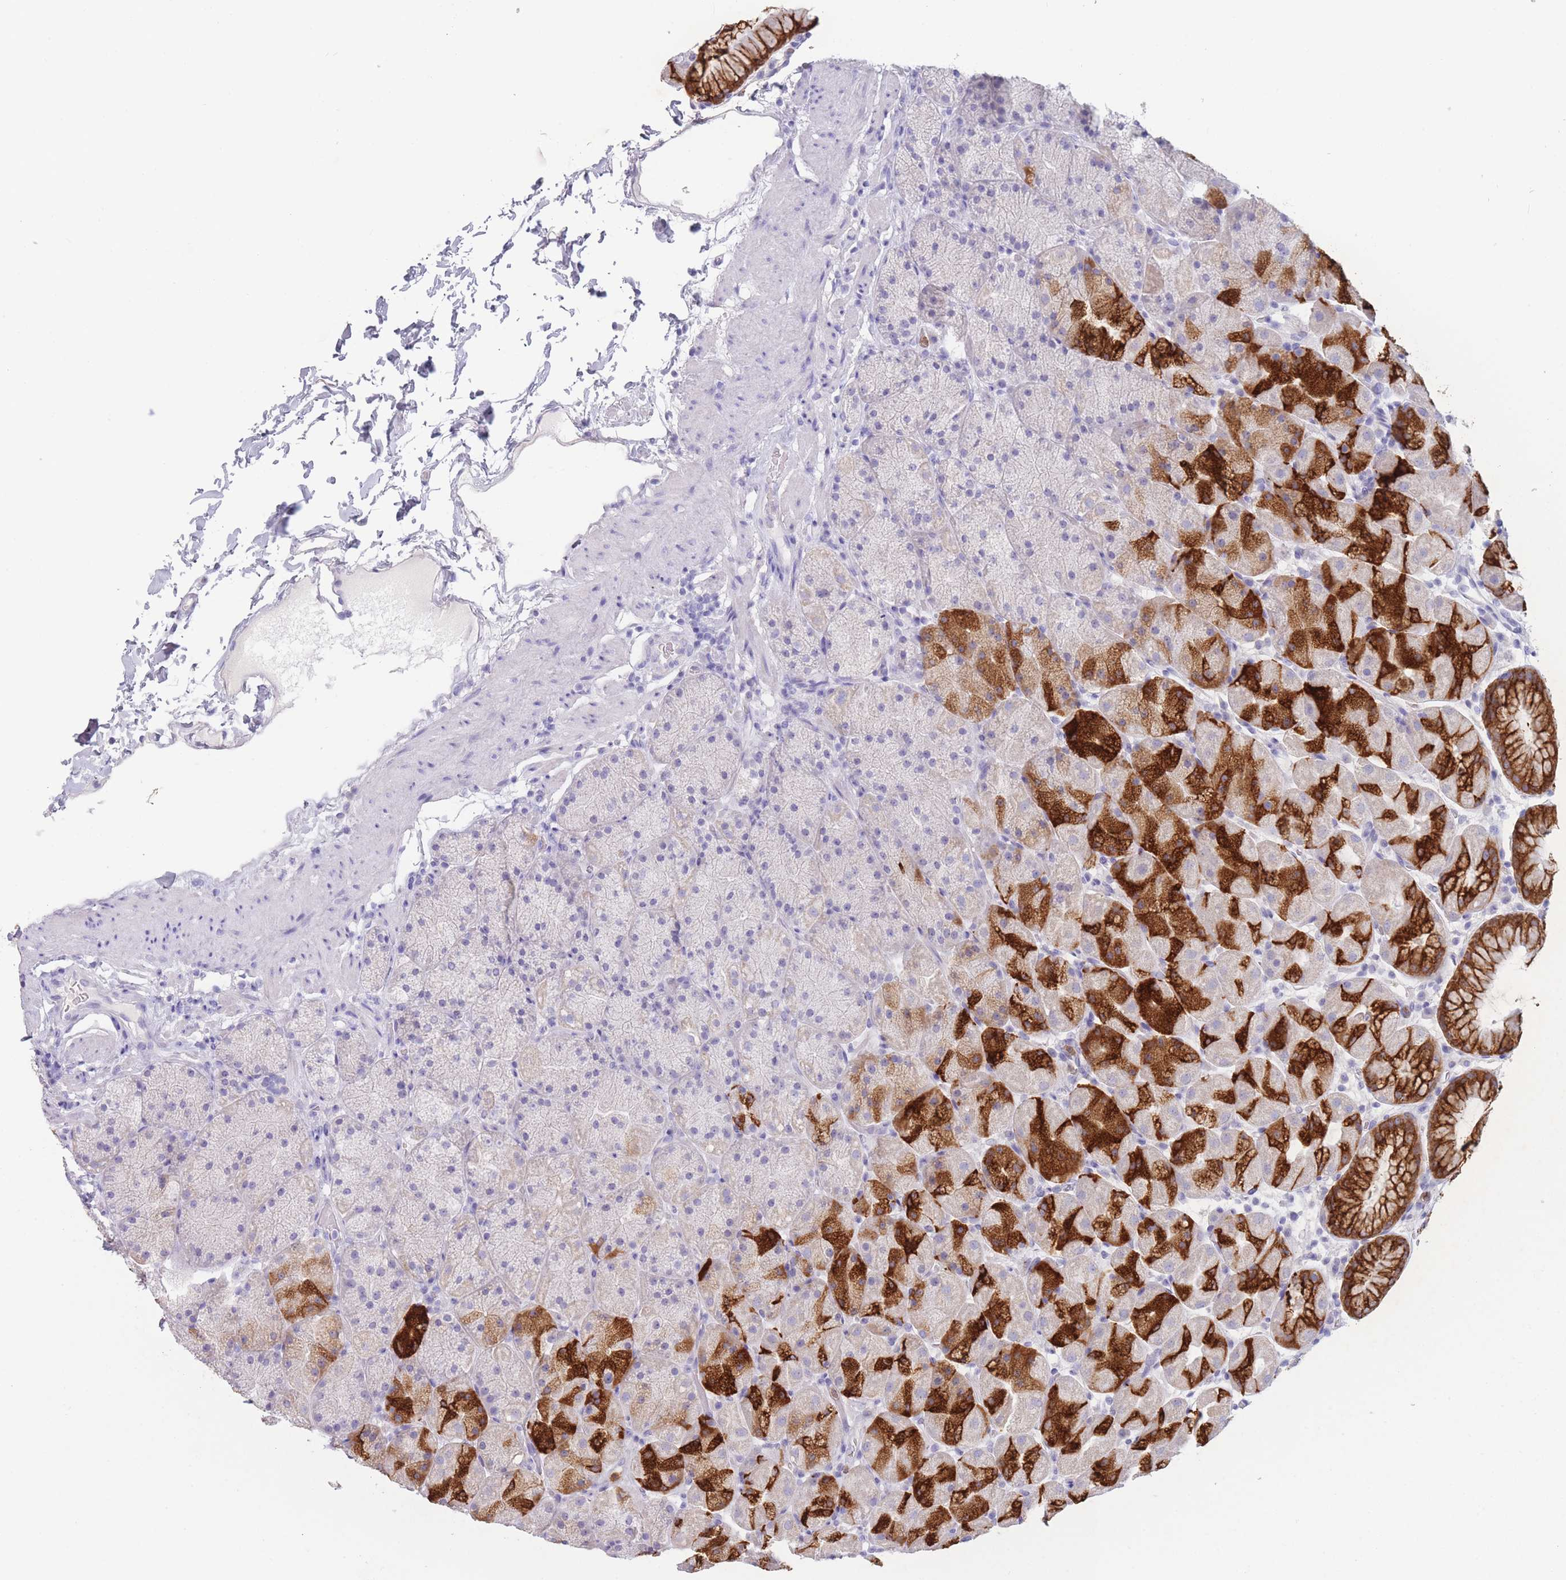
{"staining": {"intensity": "strong", "quantity": "25%-75%", "location": "cytoplasmic/membranous"}, "tissue": "stomach", "cell_type": "Glandular cells", "image_type": "normal", "snomed": [{"axis": "morphology", "description": "Normal tissue, NOS"}, {"axis": "topography", "description": "Stomach, upper"}, {"axis": "topography", "description": "Stomach, lower"}], "caption": "Normal stomach exhibits strong cytoplasmic/membranous positivity in approximately 25%-75% of glandular cells Immunohistochemistry stains the protein of interest in brown and the nuclei are stained blue..", "gene": "ZNF627", "patient": {"sex": "male", "age": 67}}